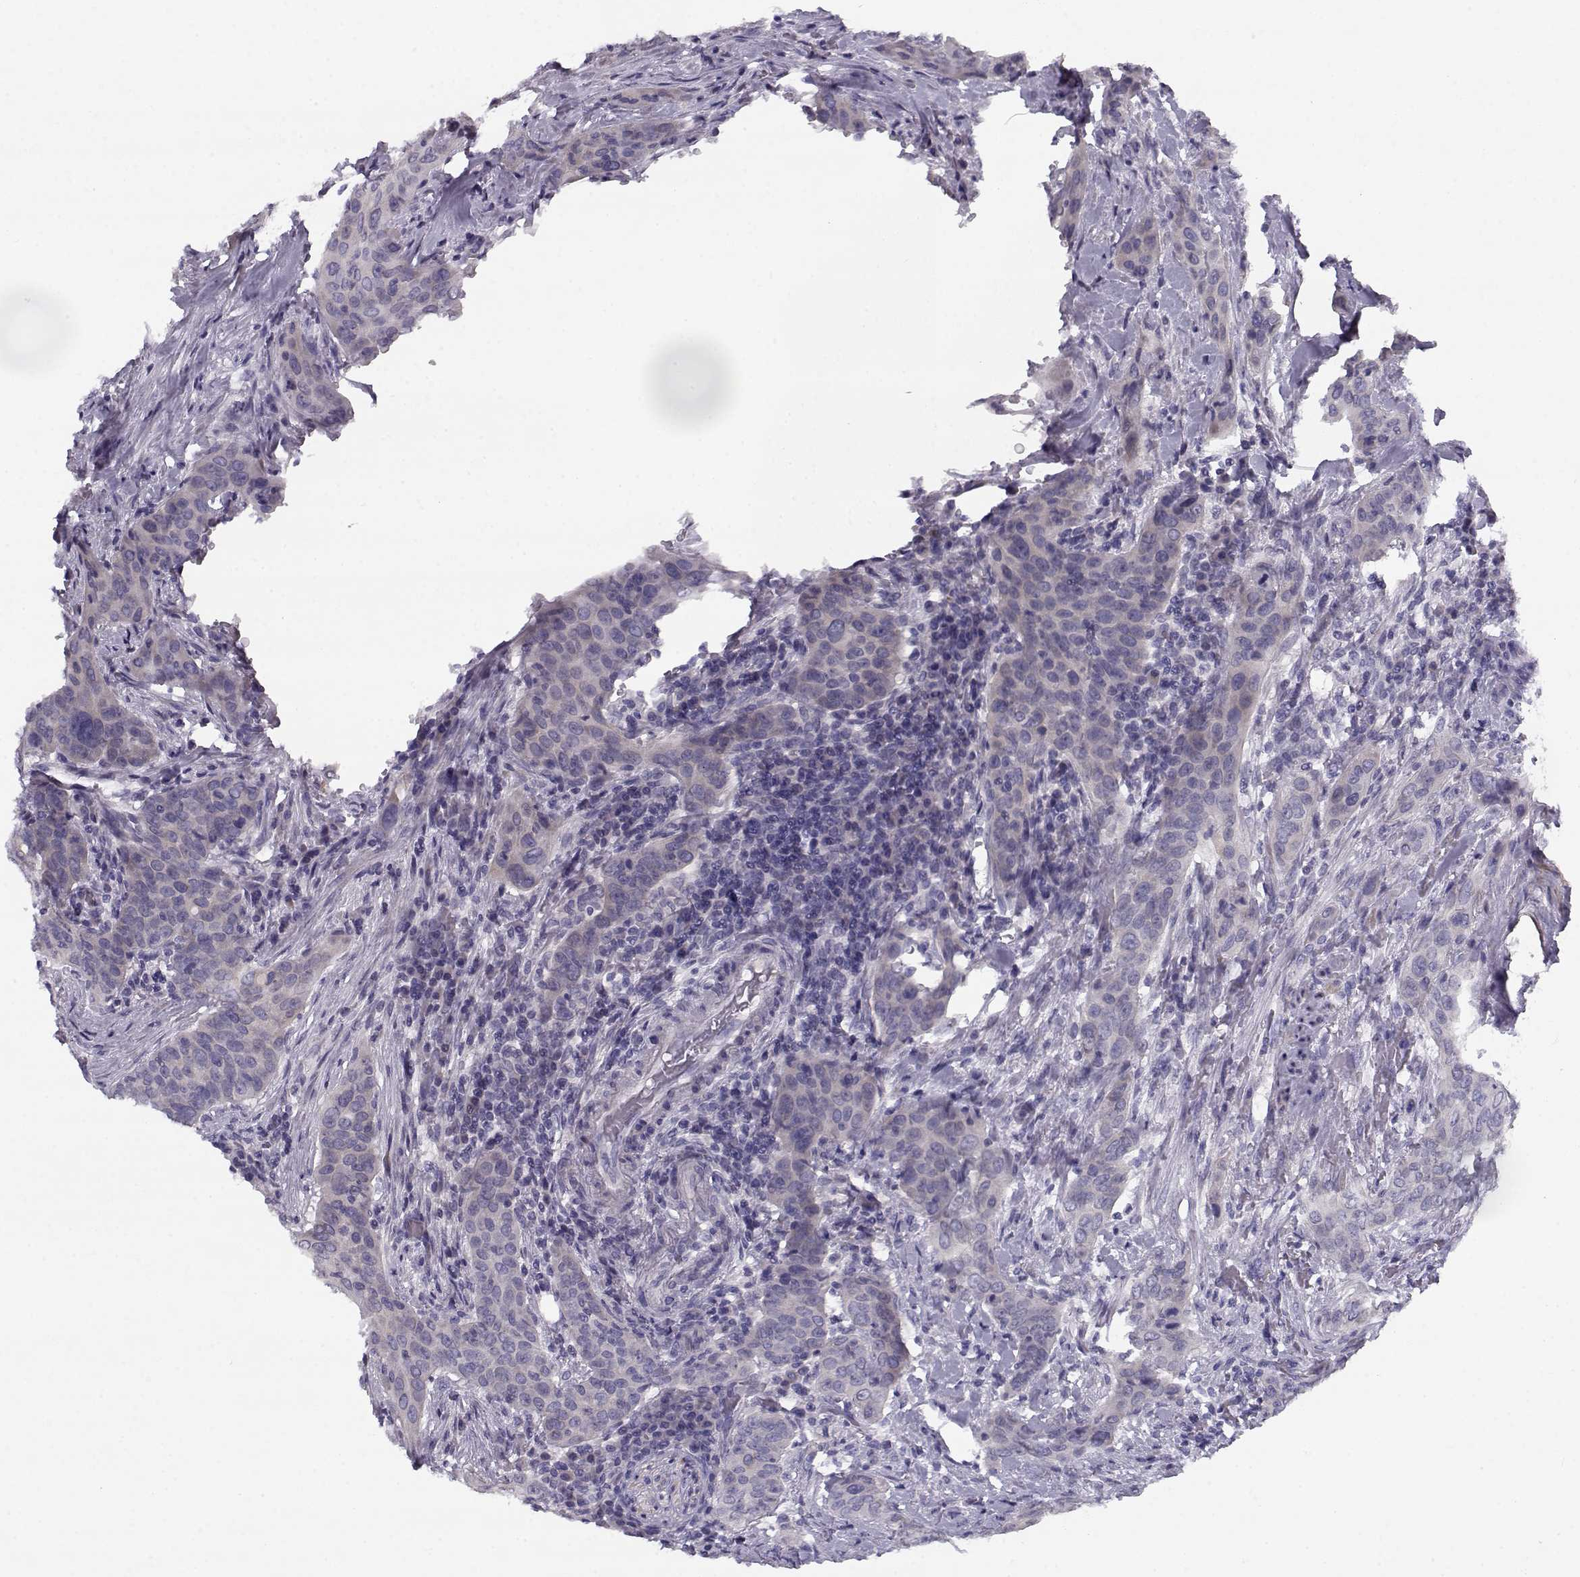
{"staining": {"intensity": "negative", "quantity": "none", "location": "none"}, "tissue": "urothelial cancer", "cell_type": "Tumor cells", "image_type": "cancer", "snomed": [{"axis": "morphology", "description": "Urothelial carcinoma, High grade"}, {"axis": "topography", "description": "Urinary bladder"}], "caption": "Human urothelial cancer stained for a protein using immunohistochemistry shows no expression in tumor cells.", "gene": "CREB3L3", "patient": {"sex": "male", "age": 82}}